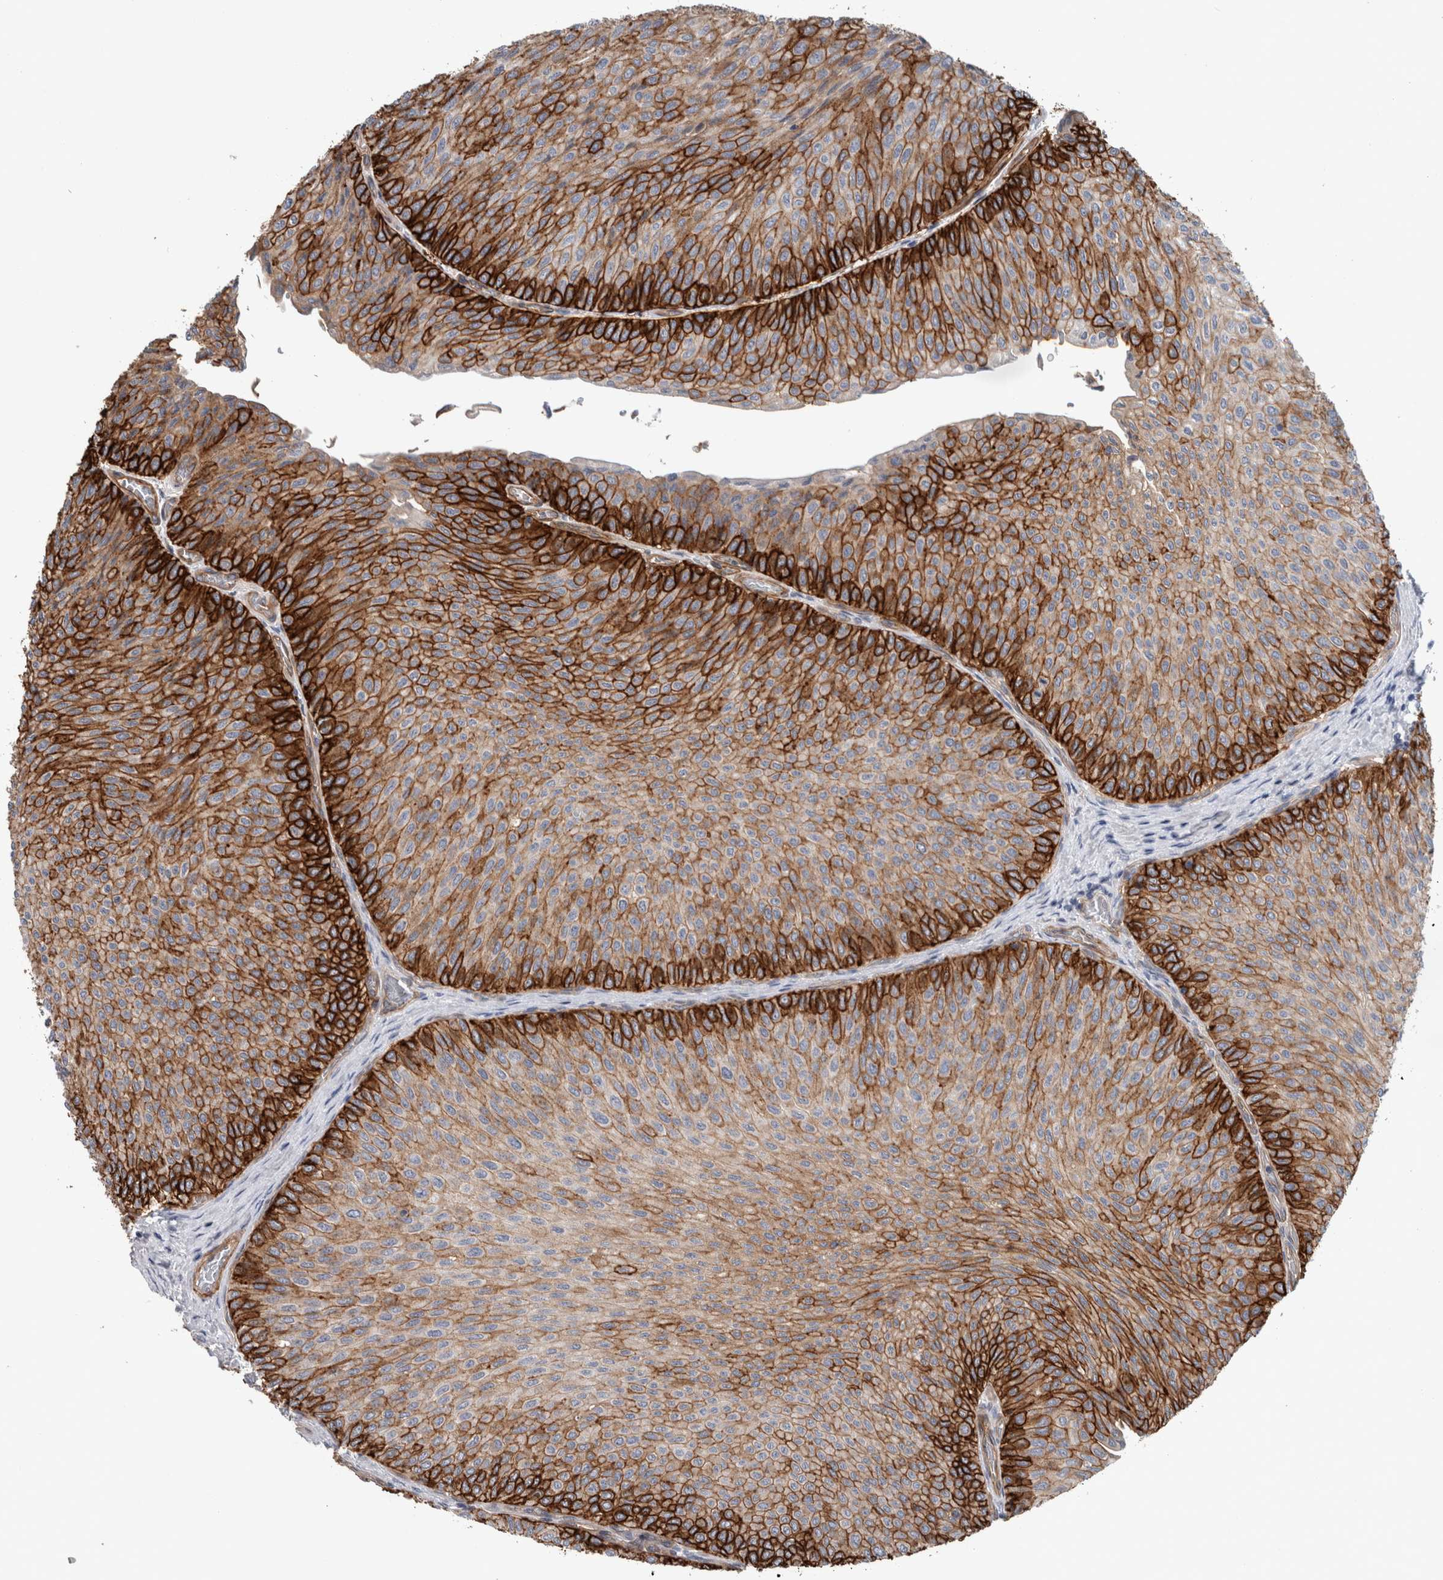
{"staining": {"intensity": "strong", "quantity": "25%-75%", "location": "cytoplasmic/membranous"}, "tissue": "urothelial cancer", "cell_type": "Tumor cells", "image_type": "cancer", "snomed": [{"axis": "morphology", "description": "Urothelial carcinoma, Low grade"}, {"axis": "topography", "description": "Urinary bladder"}], "caption": "This image shows urothelial cancer stained with IHC to label a protein in brown. The cytoplasmic/membranous of tumor cells show strong positivity for the protein. Nuclei are counter-stained blue.", "gene": "BCAM", "patient": {"sex": "male", "age": 78}}